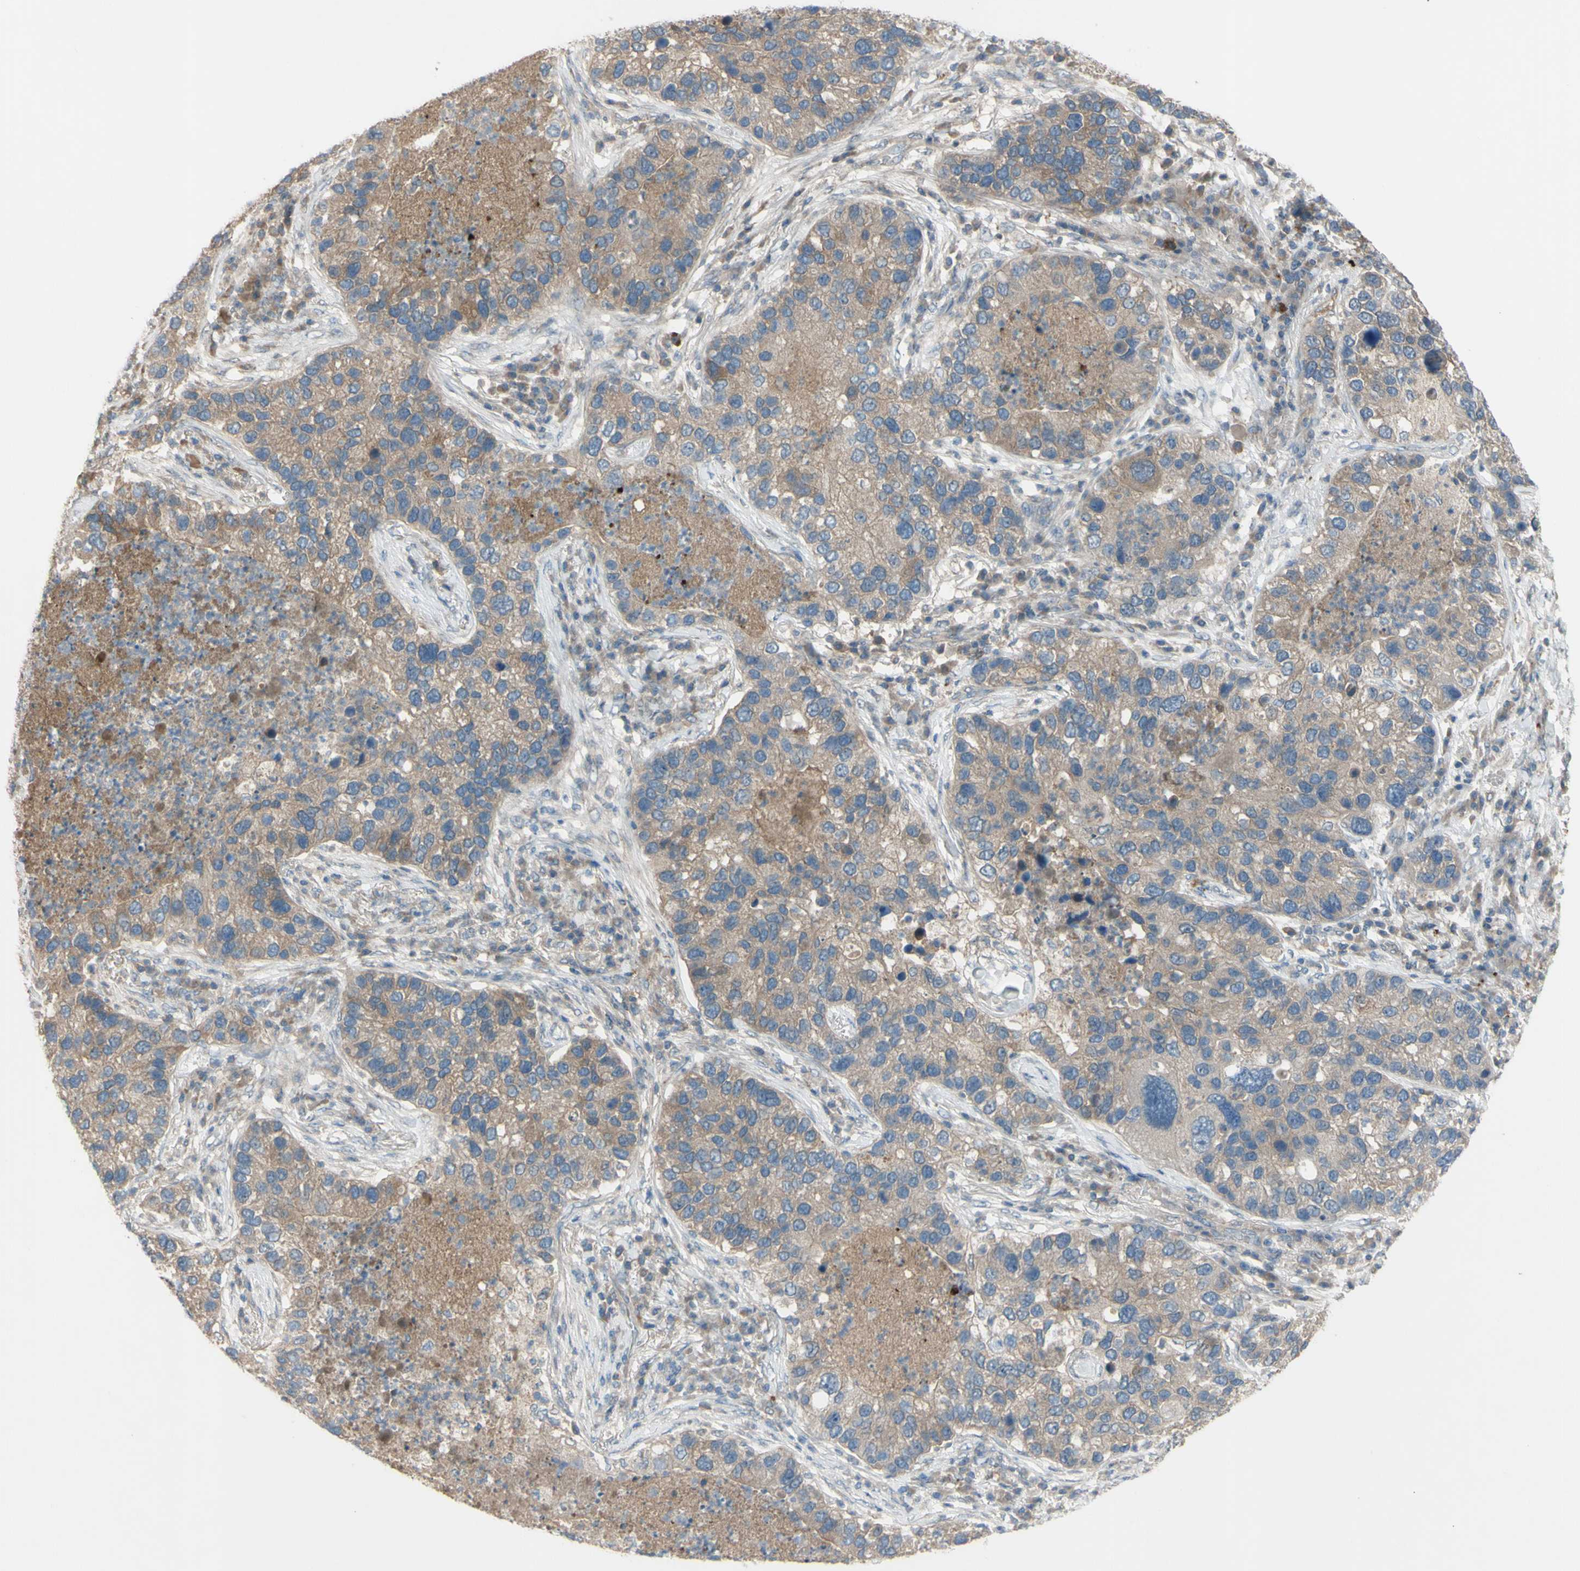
{"staining": {"intensity": "moderate", "quantity": ">75%", "location": "cytoplasmic/membranous"}, "tissue": "lung cancer", "cell_type": "Tumor cells", "image_type": "cancer", "snomed": [{"axis": "morphology", "description": "Normal tissue, NOS"}, {"axis": "morphology", "description": "Adenocarcinoma, NOS"}, {"axis": "topography", "description": "Bronchus"}, {"axis": "topography", "description": "Lung"}], "caption": "Immunohistochemical staining of human lung cancer (adenocarcinoma) exhibits medium levels of moderate cytoplasmic/membranous expression in about >75% of tumor cells. (brown staining indicates protein expression, while blue staining denotes nuclei).", "gene": "AFP", "patient": {"sex": "male", "age": 54}}